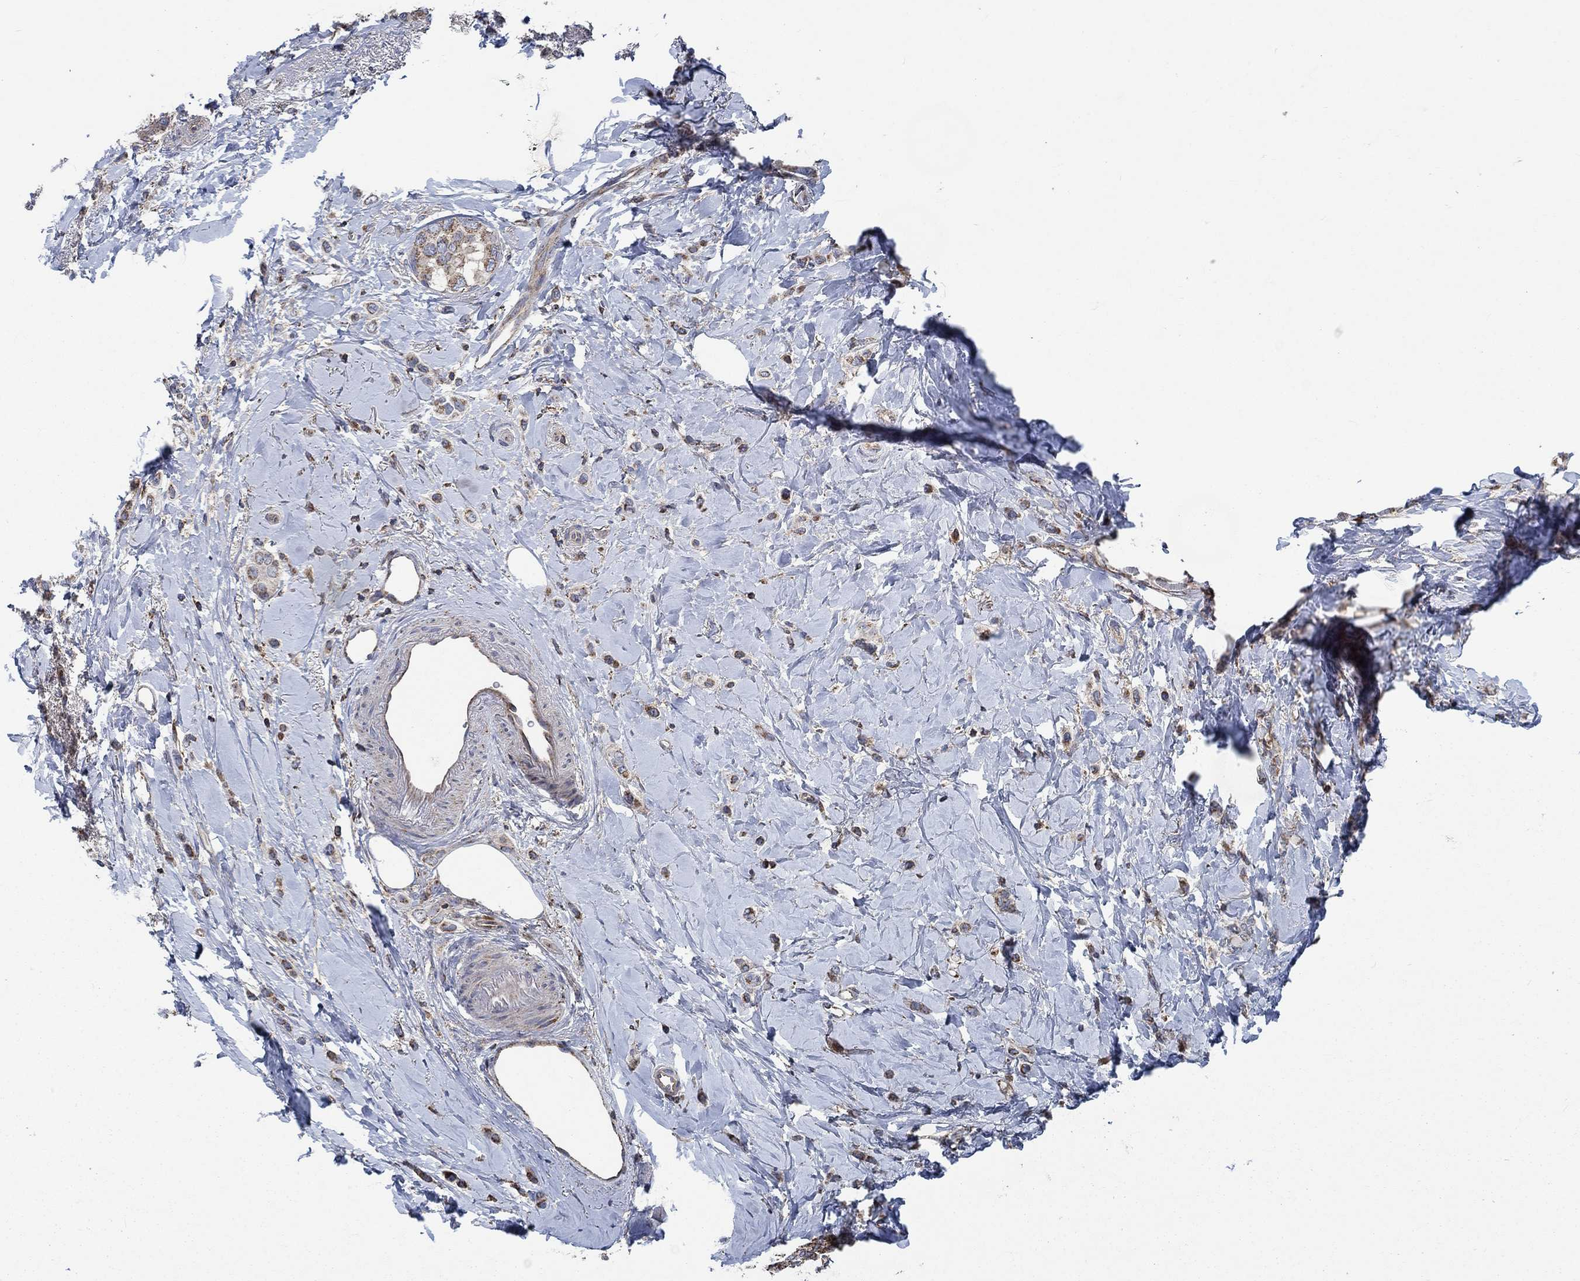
{"staining": {"intensity": "moderate", "quantity": "25%-75%", "location": "cytoplasmic/membranous"}, "tissue": "breast cancer", "cell_type": "Tumor cells", "image_type": "cancer", "snomed": [{"axis": "morphology", "description": "Lobular carcinoma"}, {"axis": "topography", "description": "Breast"}], "caption": "Immunohistochemical staining of breast cancer reveals moderate cytoplasmic/membranous protein expression in about 25%-75% of tumor cells.", "gene": "STXBP6", "patient": {"sex": "female", "age": 66}}